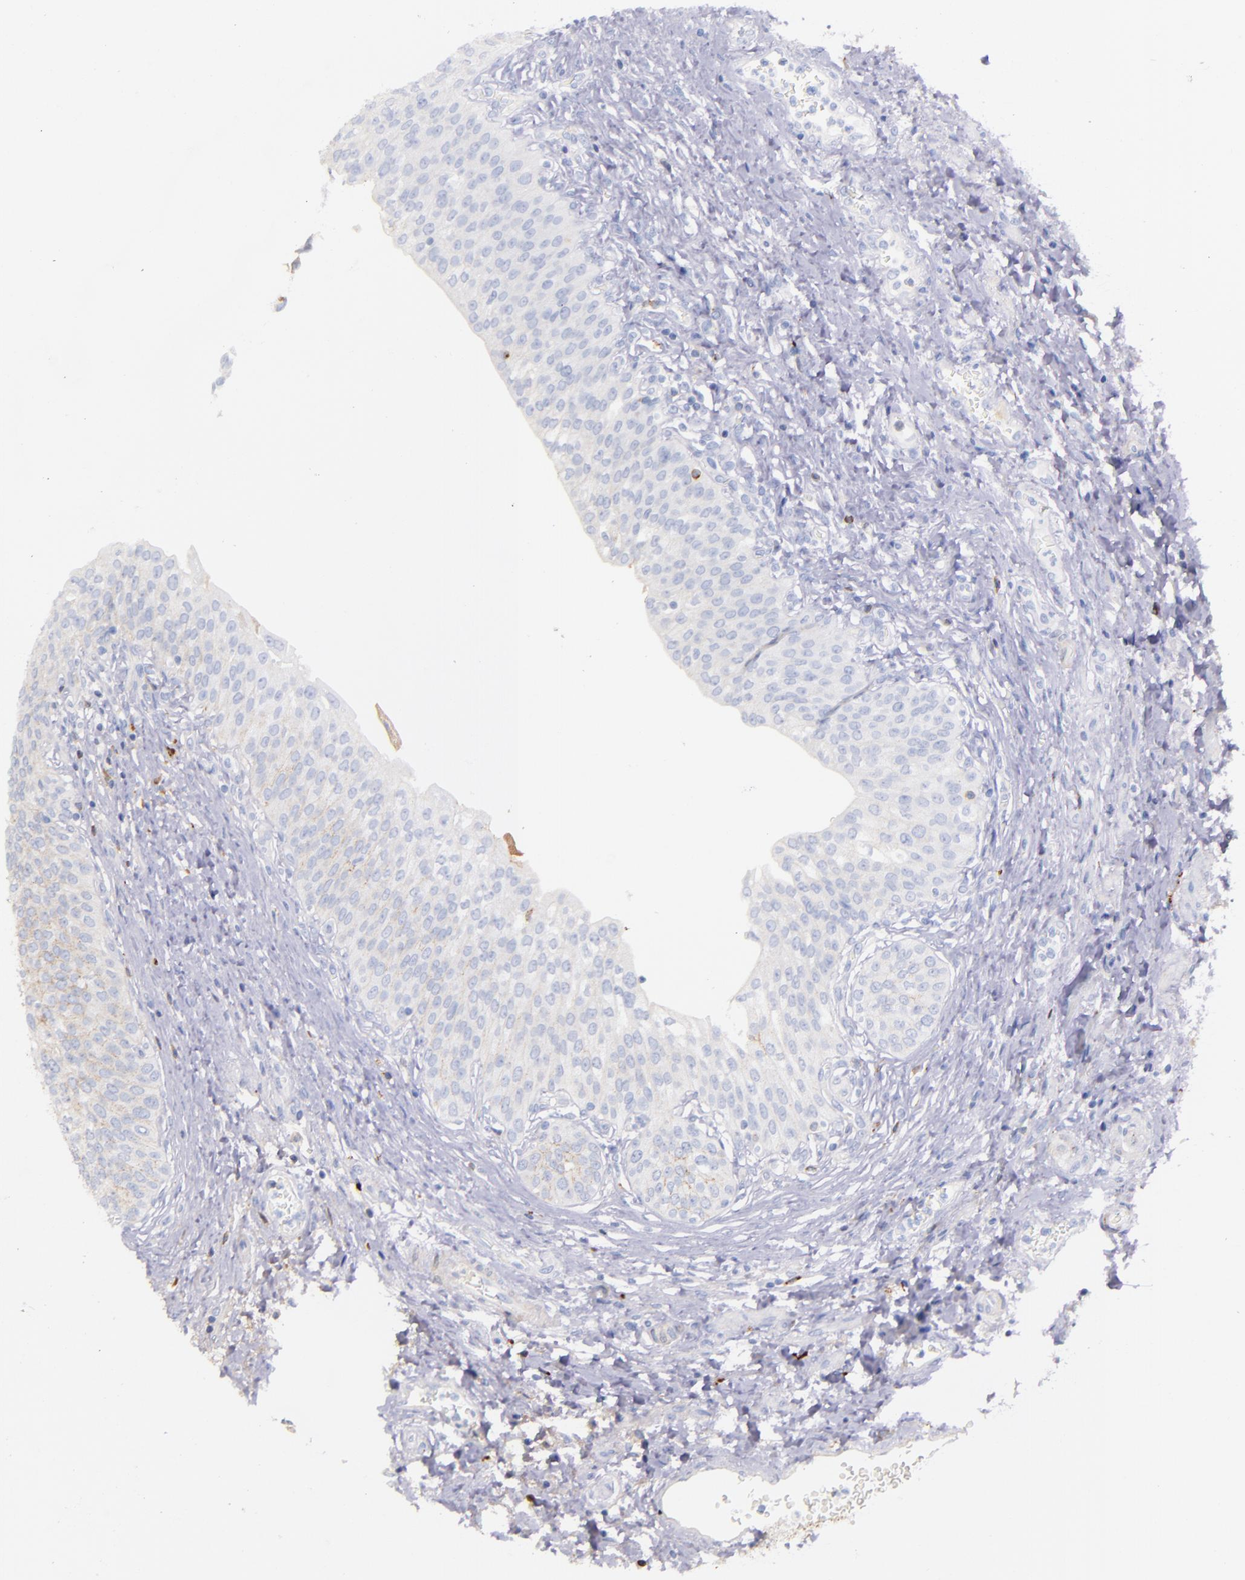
{"staining": {"intensity": "moderate", "quantity": "25%-75%", "location": "cytoplasmic/membranous"}, "tissue": "urinary bladder", "cell_type": "Urothelial cells", "image_type": "normal", "snomed": [{"axis": "morphology", "description": "Normal tissue, NOS"}, {"axis": "topography", "description": "Smooth muscle"}, {"axis": "topography", "description": "Urinary bladder"}], "caption": "Brown immunohistochemical staining in normal human urinary bladder shows moderate cytoplasmic/membranous staining in approximately 25%-75% of urothelial cells. The staining was performed using DAB (3,3'-diaminobenzidine) to visualize the protein expression in brown, while the nuclei were stained in blue with hematoxylin (Magnification: 20x).", "gene": "KNG1", "patient": {"sex": "male", "age": 35}}